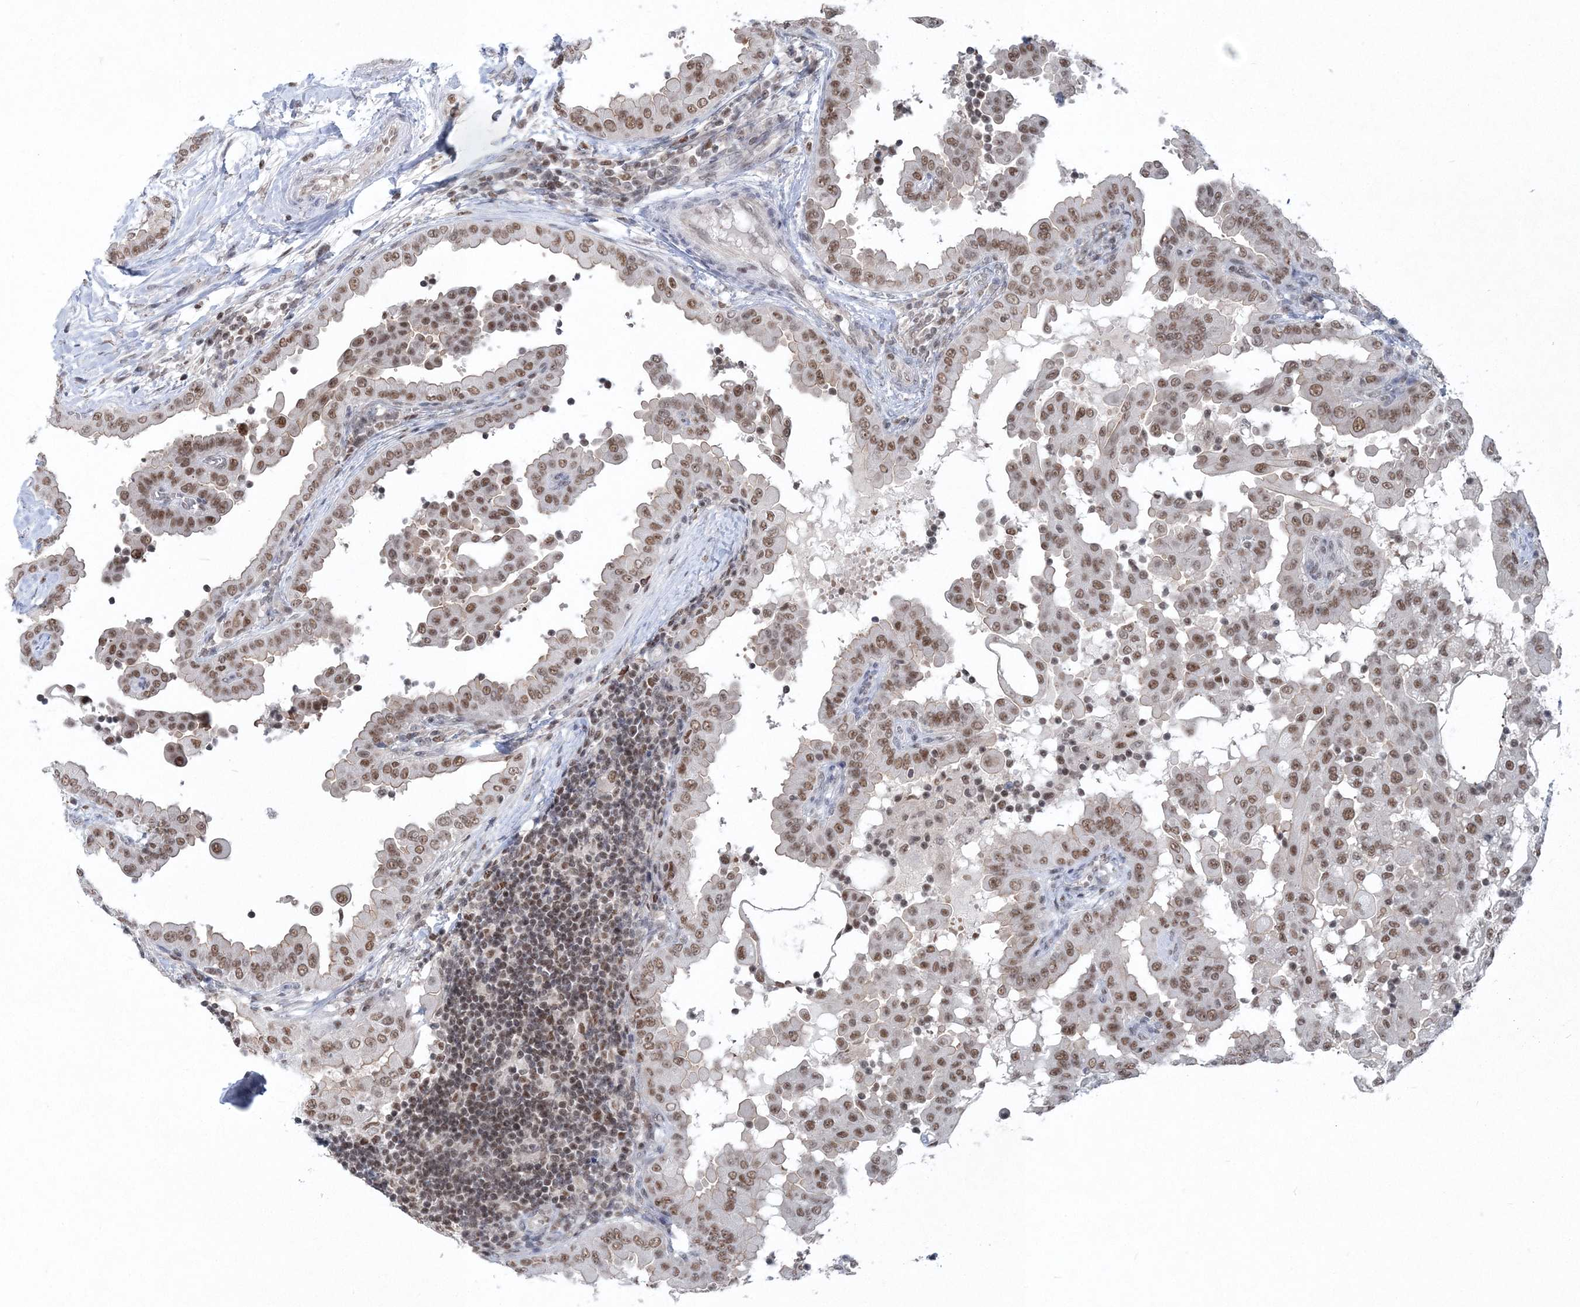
{"staining": {"intensity": "moderate", "quantity": ">75%", "location": "nuclear"}, "tissue": "thyroid cancer", "cell_type": "Tumor cells", "image_type": "cancer", "snomed": [{"axis": "morphology", "description": "Papillary adenocarcinoma, NOS"}, {"axis": "topography", "description": "Thyroid gland"}], "caption": "This is a micrograph of IHC staining of thyroid cancer, which shows moderate expression in the nuclear of tumor cells.", "gene": "PDS5A", "patient": {"sex": "male", "age": 33}}